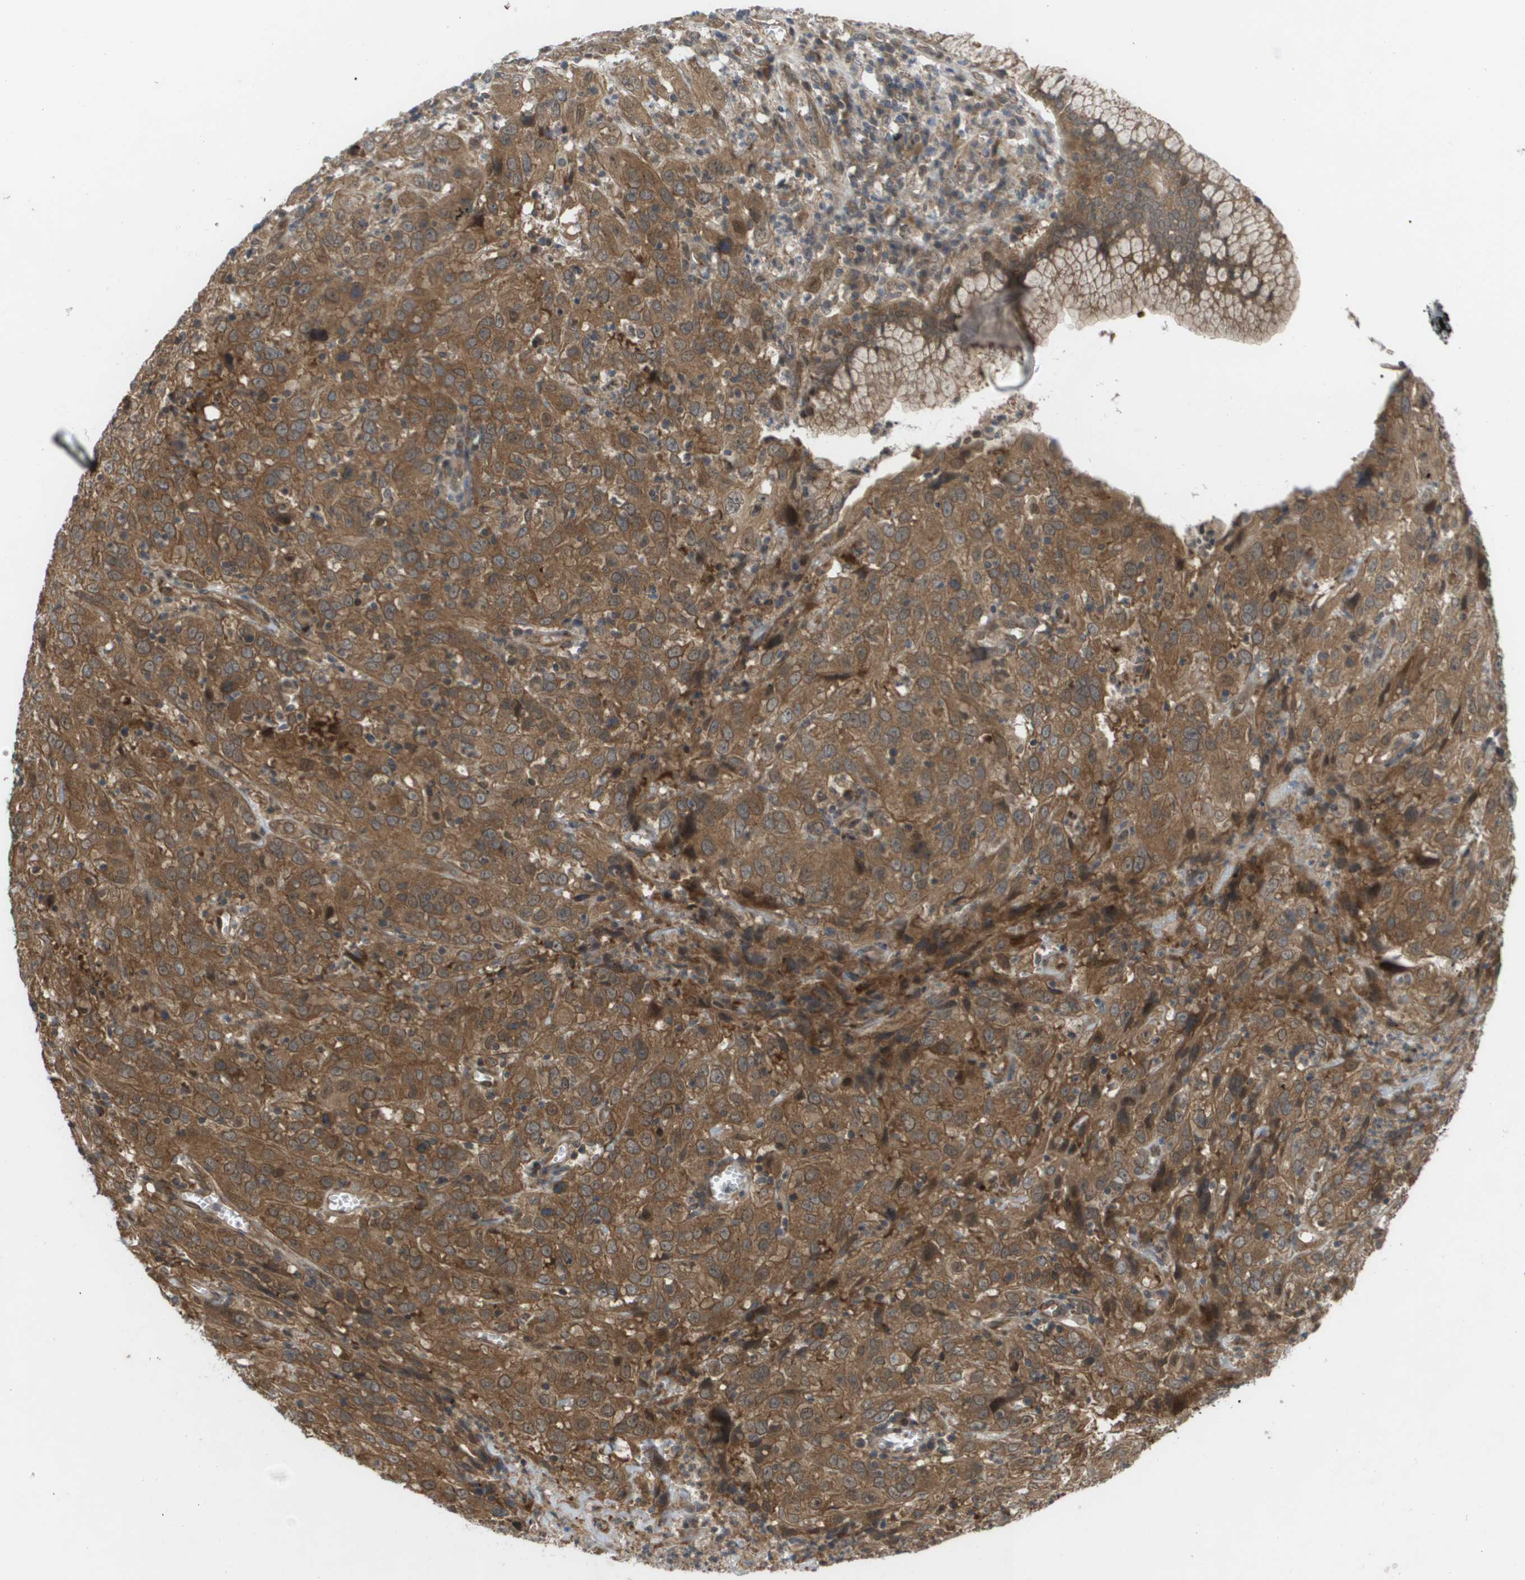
{"staining": {"intensity": "moderate", "quantity": ">75%", "location": "cytoplasmic/membranous,nuclear"}, "tissue": "cervical cancer", "cell_type": "Tumor cells", "image_type": "cancer", "snomed": [{"axis": "morphology", "description": "Squamous cell carcinoma, NOS"}, {"axis": "topography", "description": "Cervix"}], "caption": "Immunohistochemical staining of human cervical squamous cell carcinoma displays medium levels of moderate cytoplasmic/membranous and nuclear protein positivity in about >75% of tumor cells.", "gene": "CTPS2", "patient": {"sex": "female", "age": 32}}